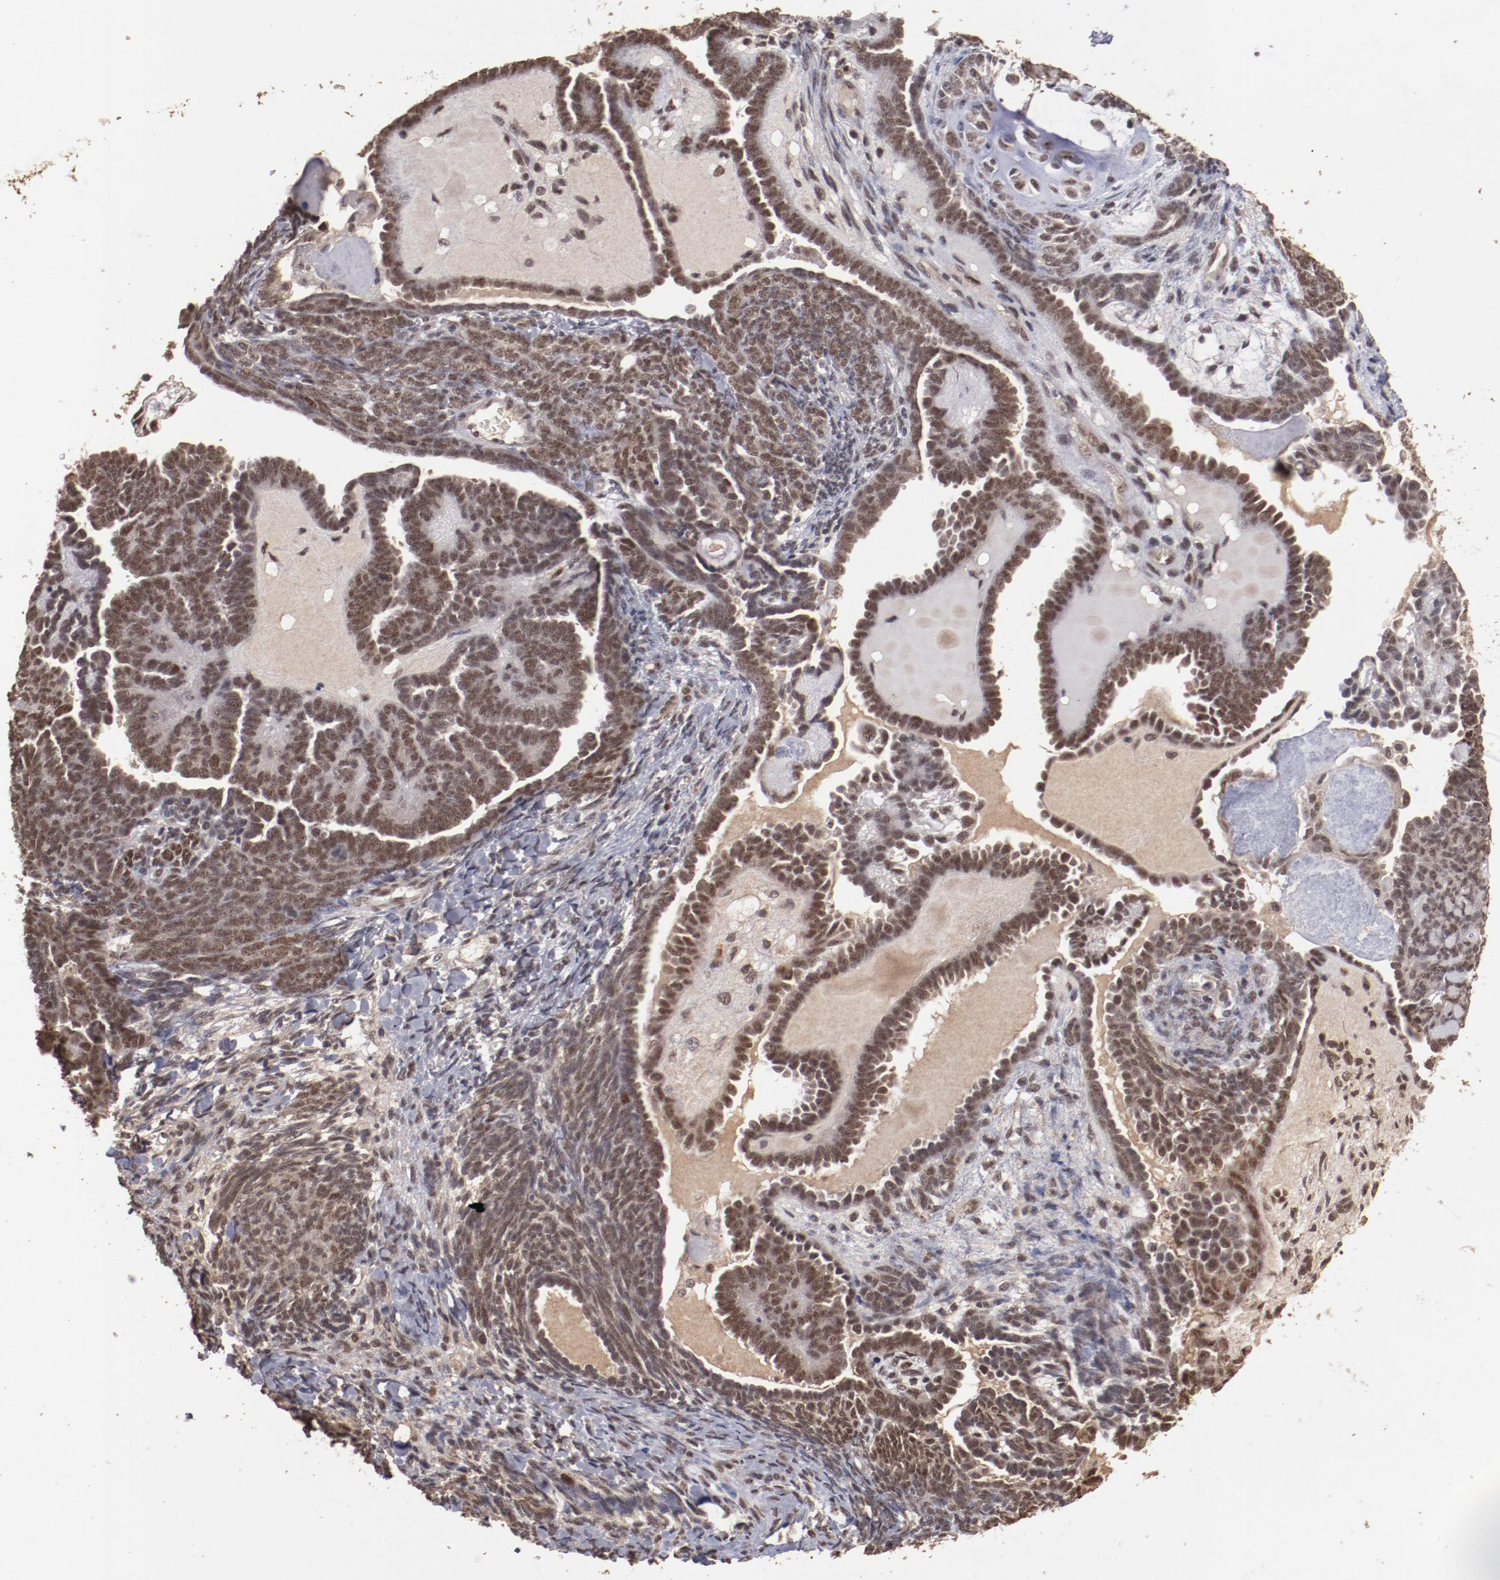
{"staining": {"intensity": "moderate", "quantity": ">75%", "location": "nuclear"}, "tissue": "endometrial cancer", "cell_type": "Tumor cells", "image_type": "cancer", "snomed": [{"axis": "morphology", "description": "Neoplasm, malignant, NOS"}, {"axis": "topography", "description": "Endometrium"}], "caption": "Human neoplasm (malignant) (endometrial) stained with a brown dye shows moderate nuclear positive positivity in about >75% of tumor cells.", "gene": "CLOCK", "patient": {"sex": "female", "age": 74}}